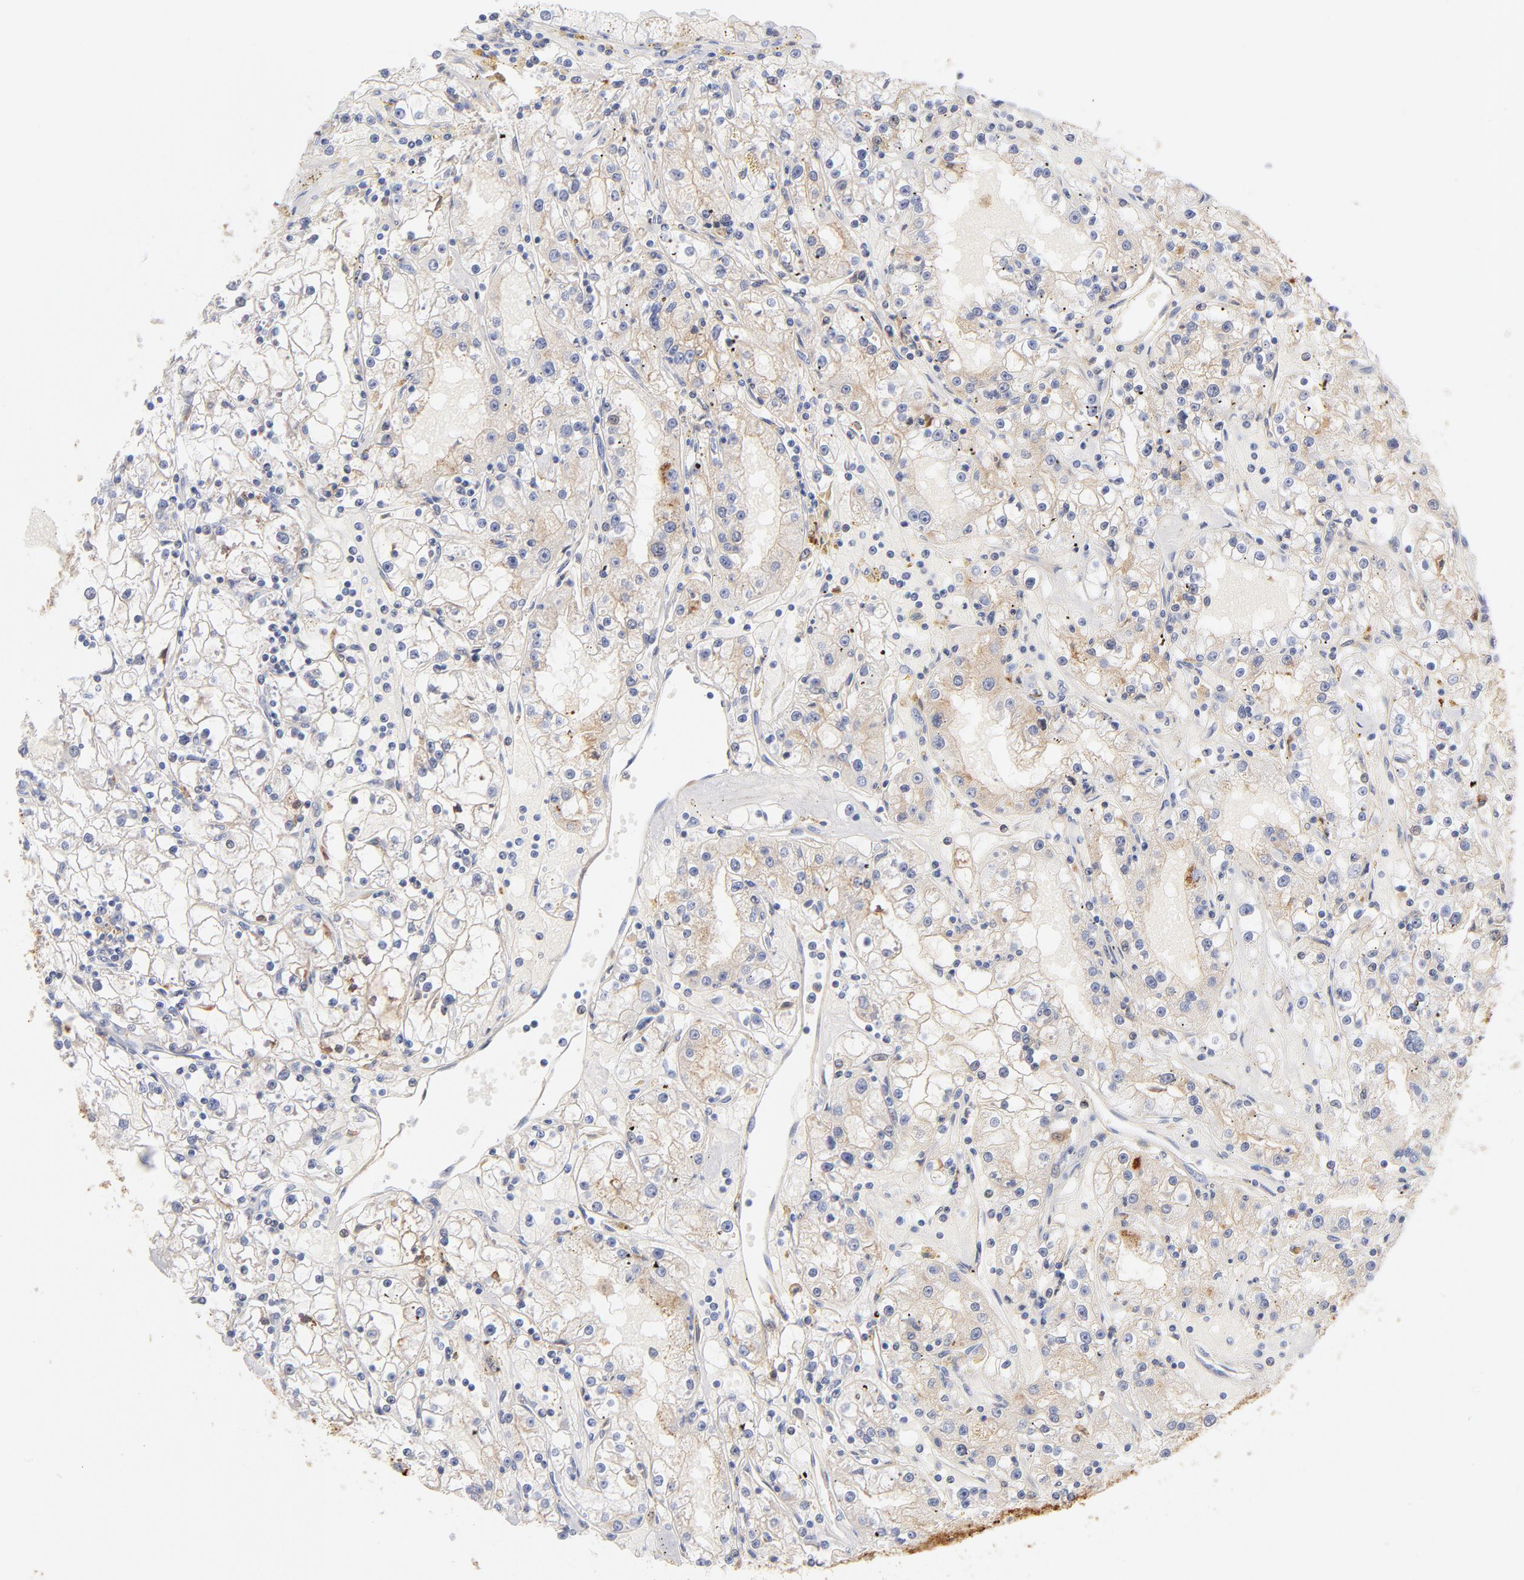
{"staining": {"intensity": "negative", "quantity": "none", "location": "none"}, "tissue": "renal cancer", "cell_type": "Tumor cells", "image_type": "cancer", "snomed": [{"axis": "morphology", "description": "Adenocarcinoma, NOS"}, {"axis": "topography", "description": "Kidney"}], "caption": "Tumor cells are negative for protein expression in human renal adenocarcinoma.", "gene": "C3", "patient": {"sex": "male", "age": 56}}